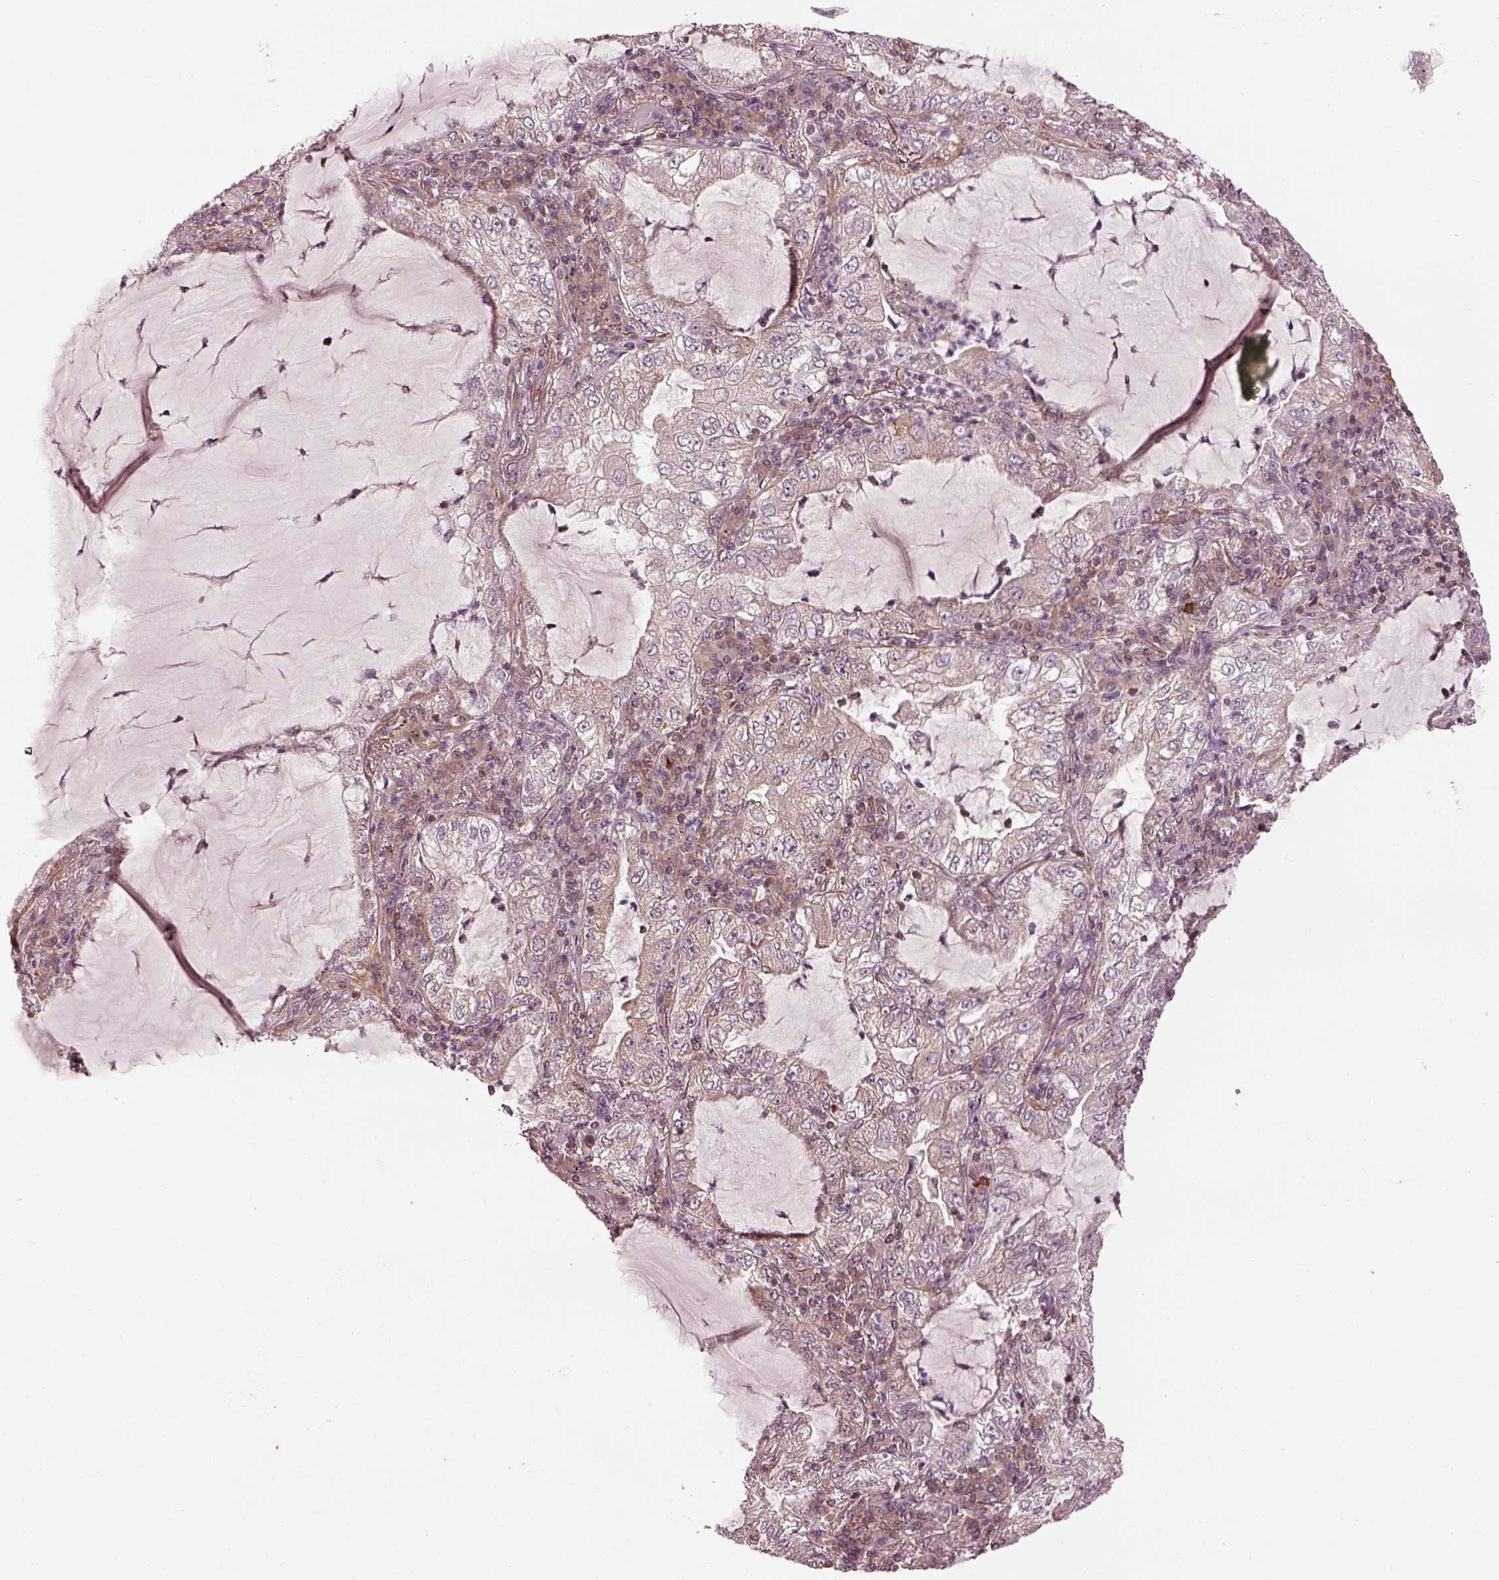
{"staining": {"intensity": "negative", "quantity": "none", "location": "none"}, "tissue": "lung cancer", "cell_type": "Tumor cells", "image_type": "cancer", "snomed": [{"axis": "morphology", "description": "Adenocarcinoma, NOS"}, {"axis": "topography", "description": "Lung"}], "caption": "Immunohistochemical staining of lung cancer (adenocarcinoma) displays no significant positivity in tumor cells. (DAB IHC visualized using brightfield microscopy, high magnification).", "gene": "LSM14A", "patient": {"sex": "female", "age": 73}}